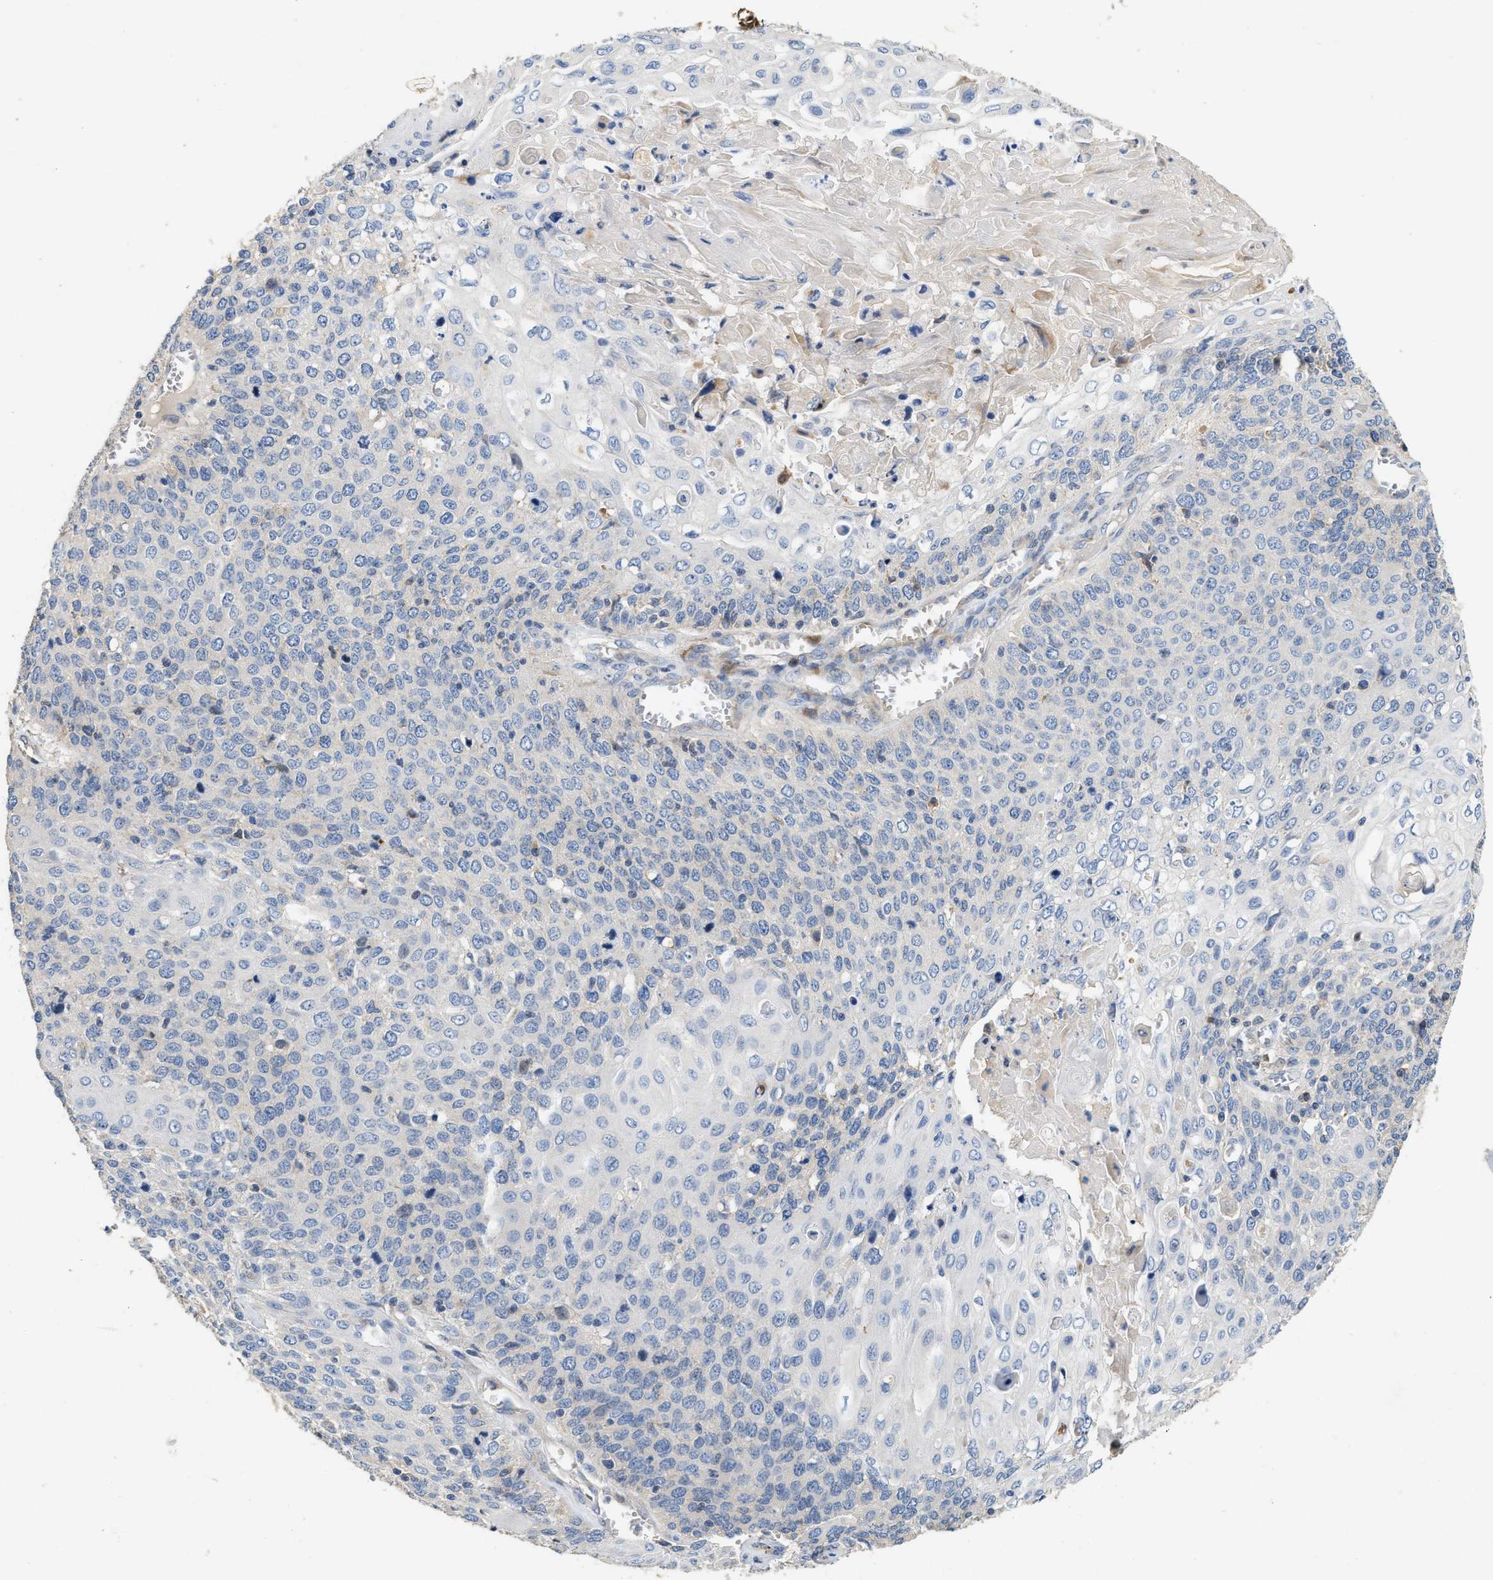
{"staining": {"intensity": "negative", "quantity": "none", "location": "none"}, "tissue": "cervical cancer", "cell_type": "Tumor cells", "image_type": "cancer", "snomed": [{"axis": "morphology", "description": "Squamous cell carcinoma, NOS"}, {"axis": "topography", "description": "Cervix"}], "caption": "Immunohistochemistry (IHC) of cervical cancer displays no expression in tumor cells.", "gene": "IL17RC", "patient": {"sex": "female", "age": 39}}